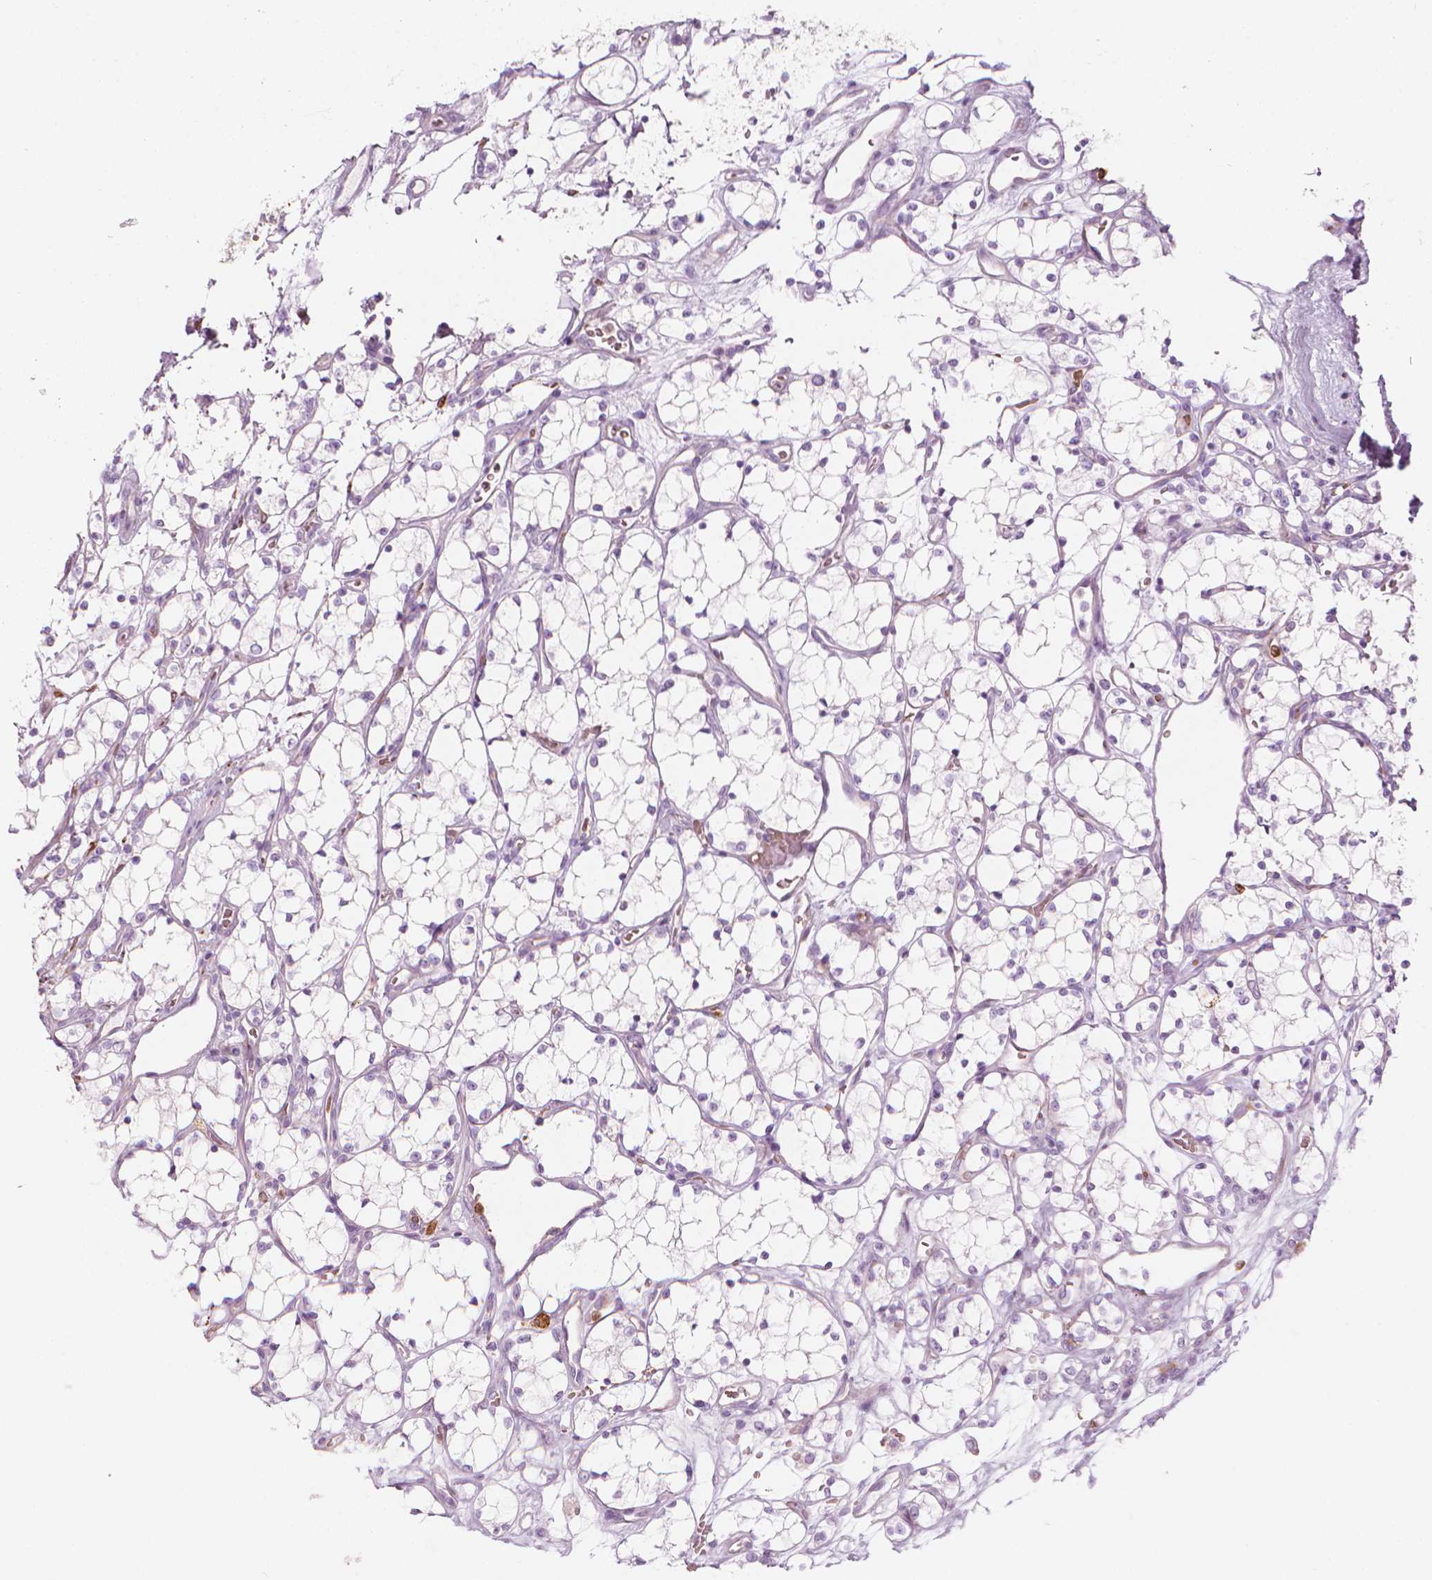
{"staining": {"intensity": "negative", "quantity": "none", "location": "none"}, "tissue": "renal cancer", "cell_type": "Tumor cells", "image_type": "cancer", "snomed": [{"axis": "morphology", "description": "Adenocarcinoma, NOS"}, {"axis": "topography", "description": "Kidney"}], "caption": "This is a image of IHC staining of renal cancer, which shows no staining in tumor cells.", "gene": "CES1", "patient": {"sex": "female", "age": 69}}